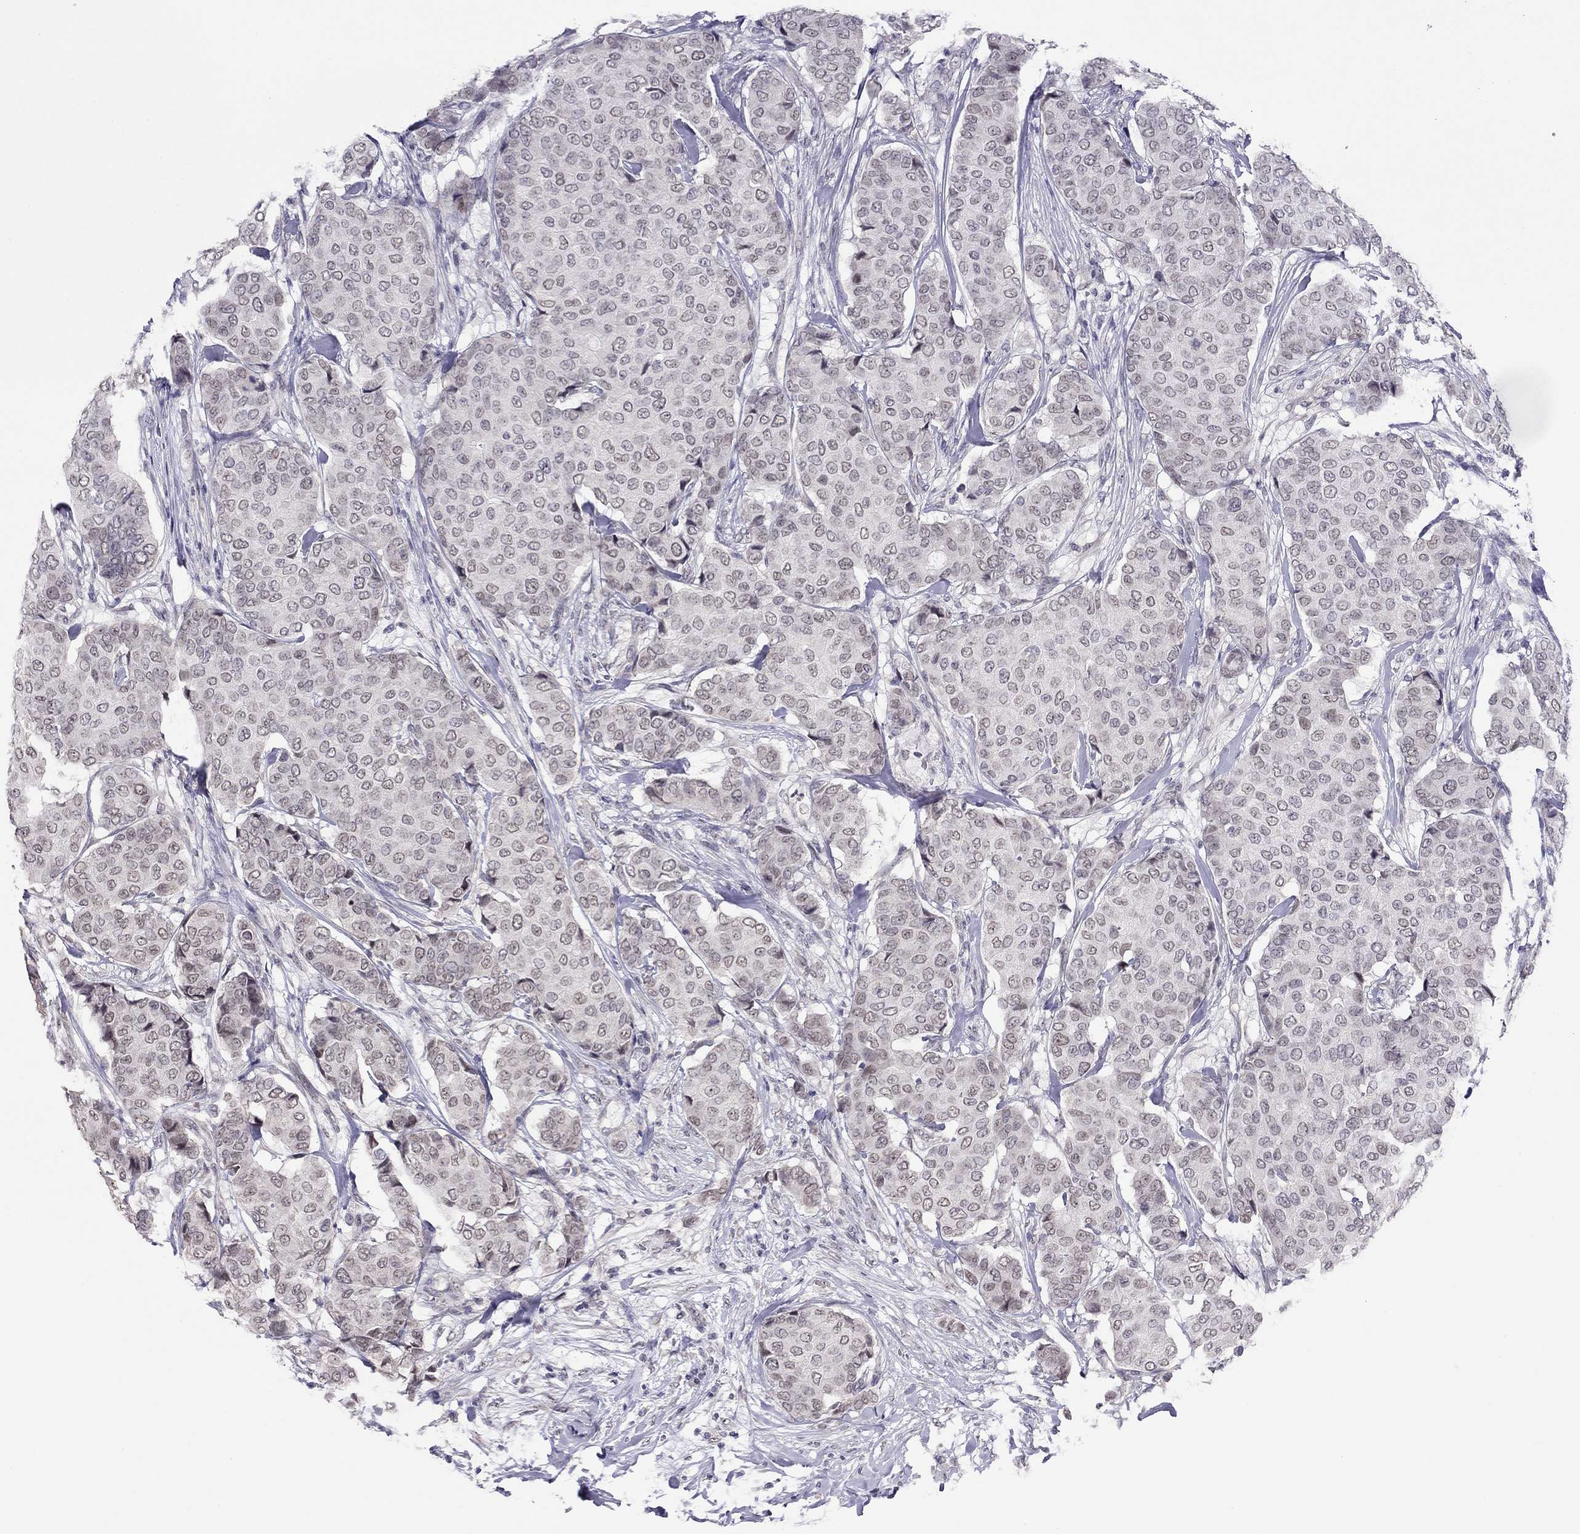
{"staining": {"intensity": "negative", "quantity": "none", "location": "none"}, "tissue": "breast cancer", "cell_type": "Tumor cells", "image_type": "cancer", "snomed": [{"axis": "morphology", "description": "Duct carcinoma"}, {"axis": "topography", "description": "Breast"}], "caption": "Photomicrograph shows no significant protein staining in tumor cells of breast cancer (infiltrating ductal carcinoma).", "gene": "HES5", "patient": {"sex": "female", "age": 75}}